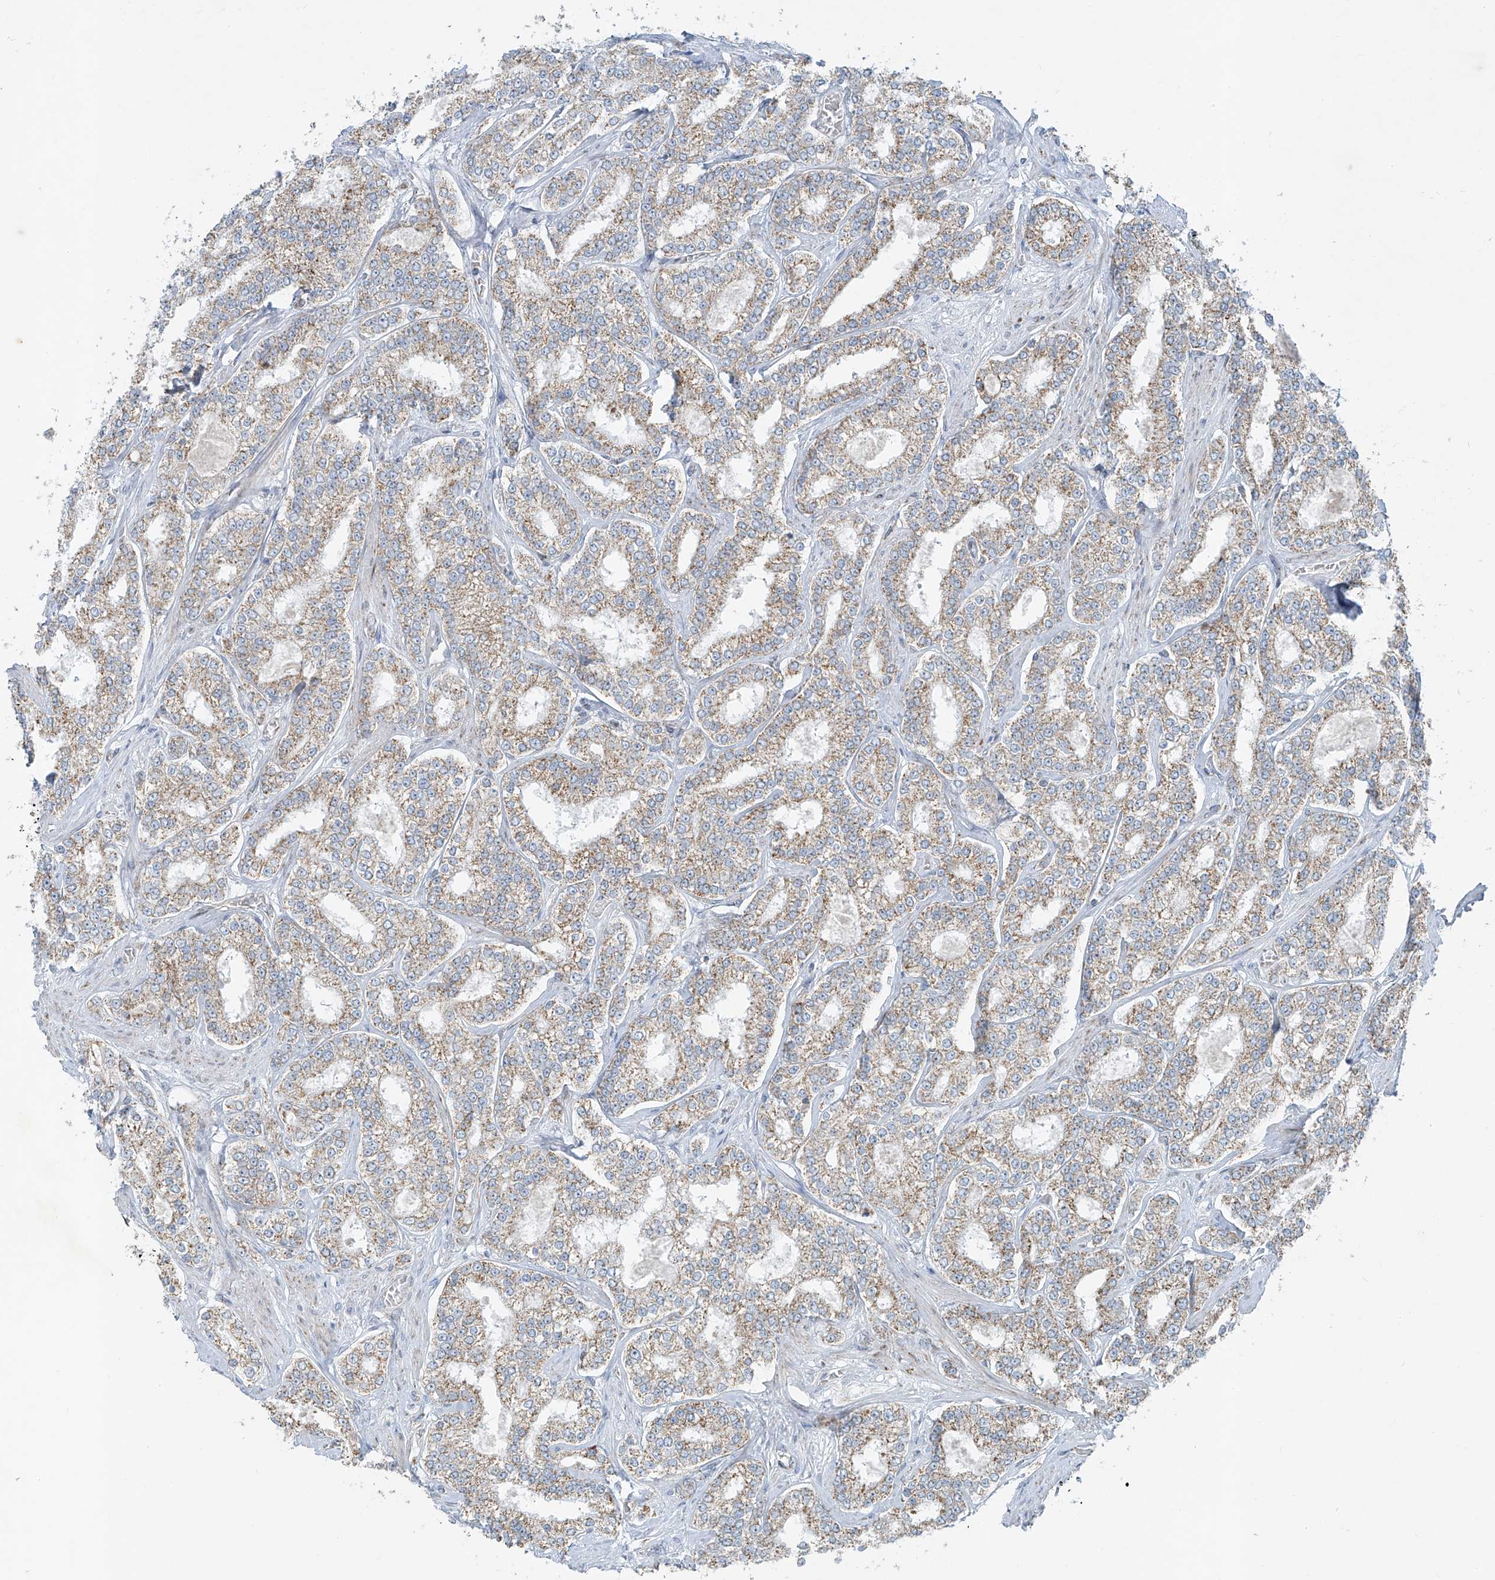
{"staining": {"intensity": "weak", "quantity": ">75%", "location": "cytoplasmic/membranous"}, "tissue": "prostate cancer", "cell_type": "Tumor cells", "image_type": "cancer", "snomed": [{"axis": "morphology", "description": "Normal tissue, NOS"}, {"axis": "morphology", "description": "Adenocarcinoma, High grade"}, {"axis": "topography", "description": "Prostate"}], "caption": "A low amount of weak cytoplasmic/membranous expression is seen in approximately >75% of tumor cells in adenocarcinoma (high-grade) (prostate) tissue.", "gene": "SMDT1", "patient": {"sex": "male", "age": 83}}